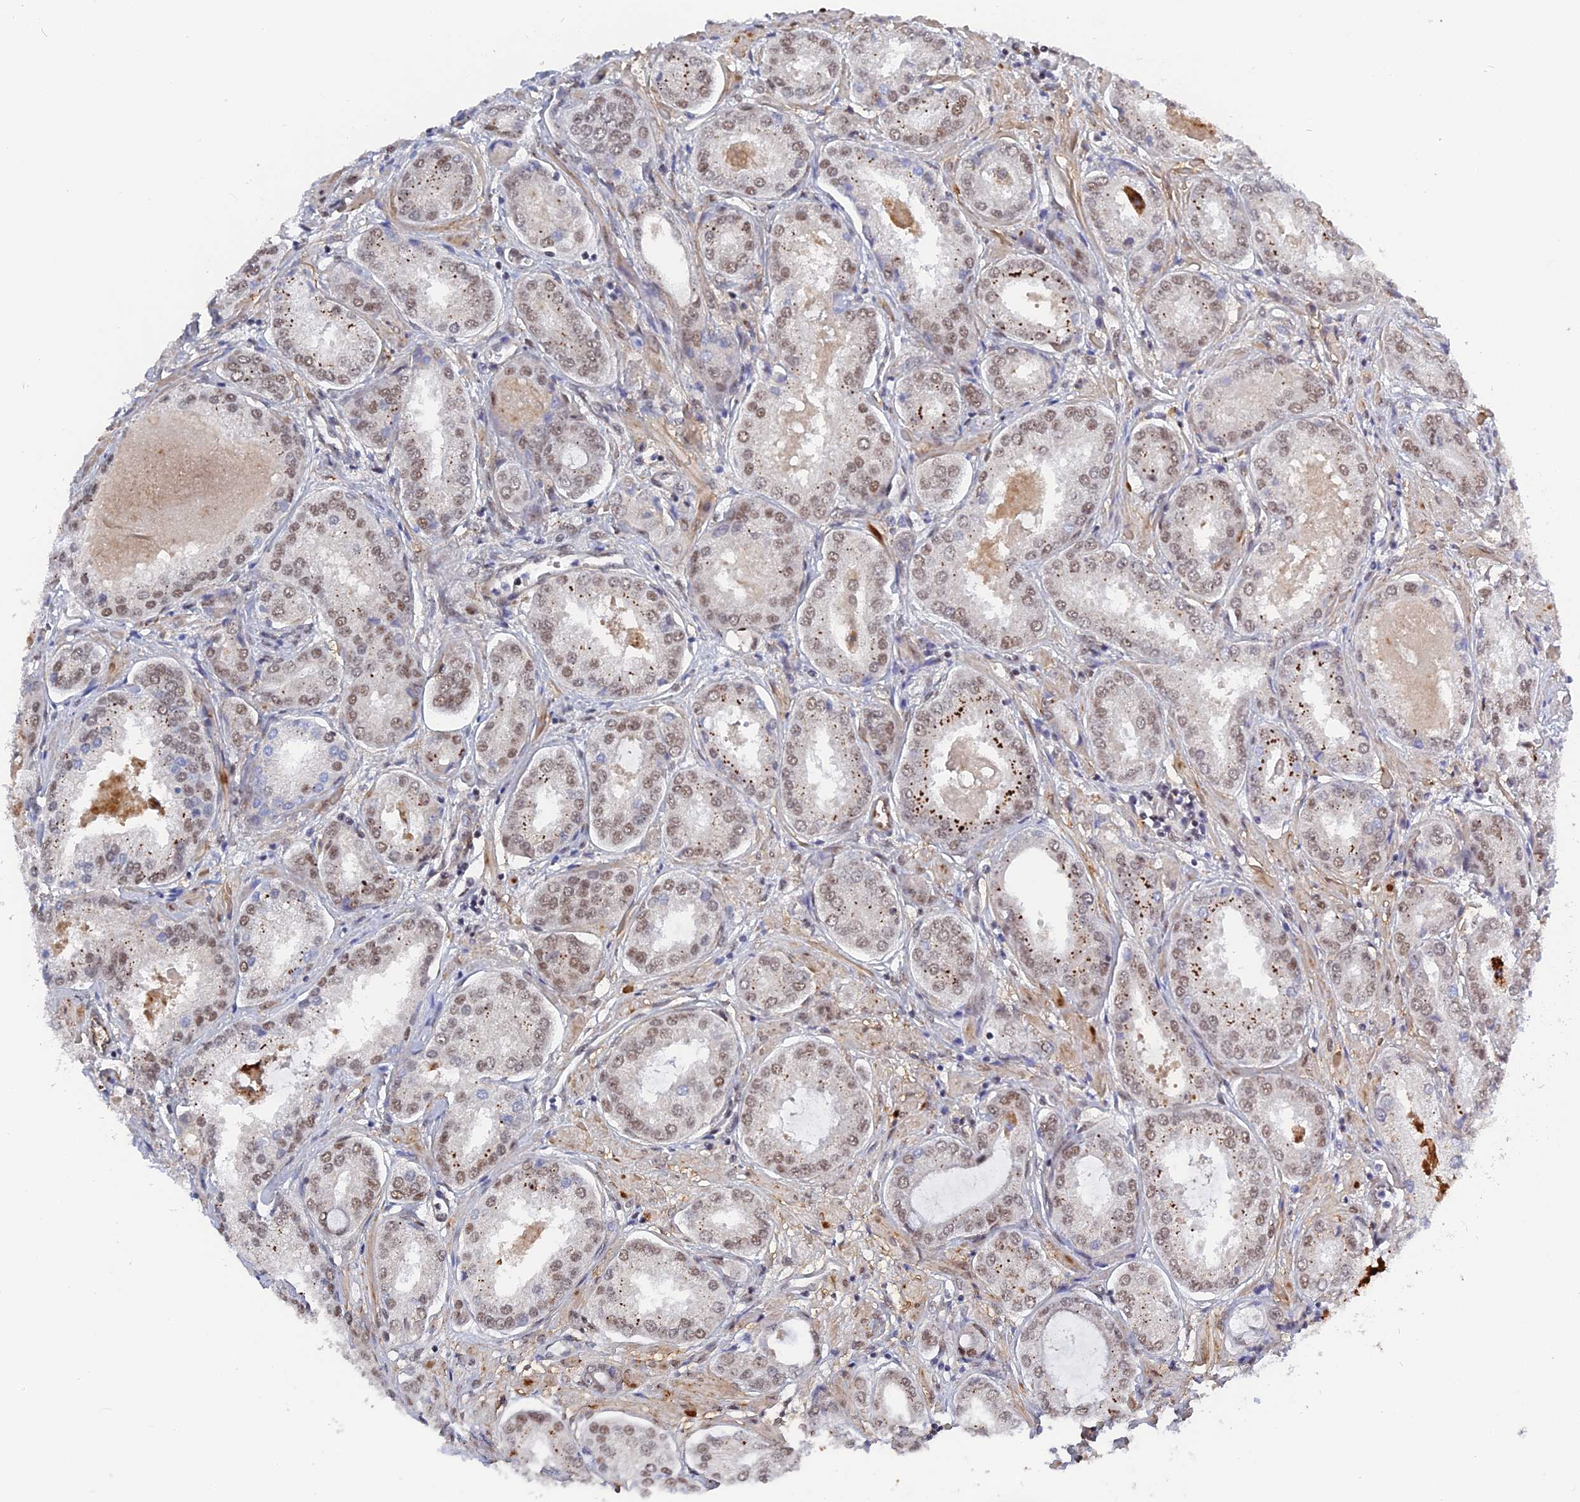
{"staining": {"intensity": "weak", "quantity": "25%-75%", "location": "nuclear"}, "tissue": "prostate cancer", "cell_type": "Tumor cells", "image_type": "cancer", "snomed": [{"axis": "morphology", "description": "Adenocarcinoma, Low grade"}, {"axis": "topography", "description": "Prostate"}], "caption": "High-power microscopy captured an IHC histopathology image of prostate cancer (low-grade adenocarcinoma), revealing weak nuclear staining in about 25%-75% of tumor cells. Using DAB (3,3'-diaminobenzidine) (brown) and hematoxylin (blue) stains, captured at high magnification using brightfield microscopy.", "gene": "CCDC85A", "patient": {"sex": "male", "age": 68}}